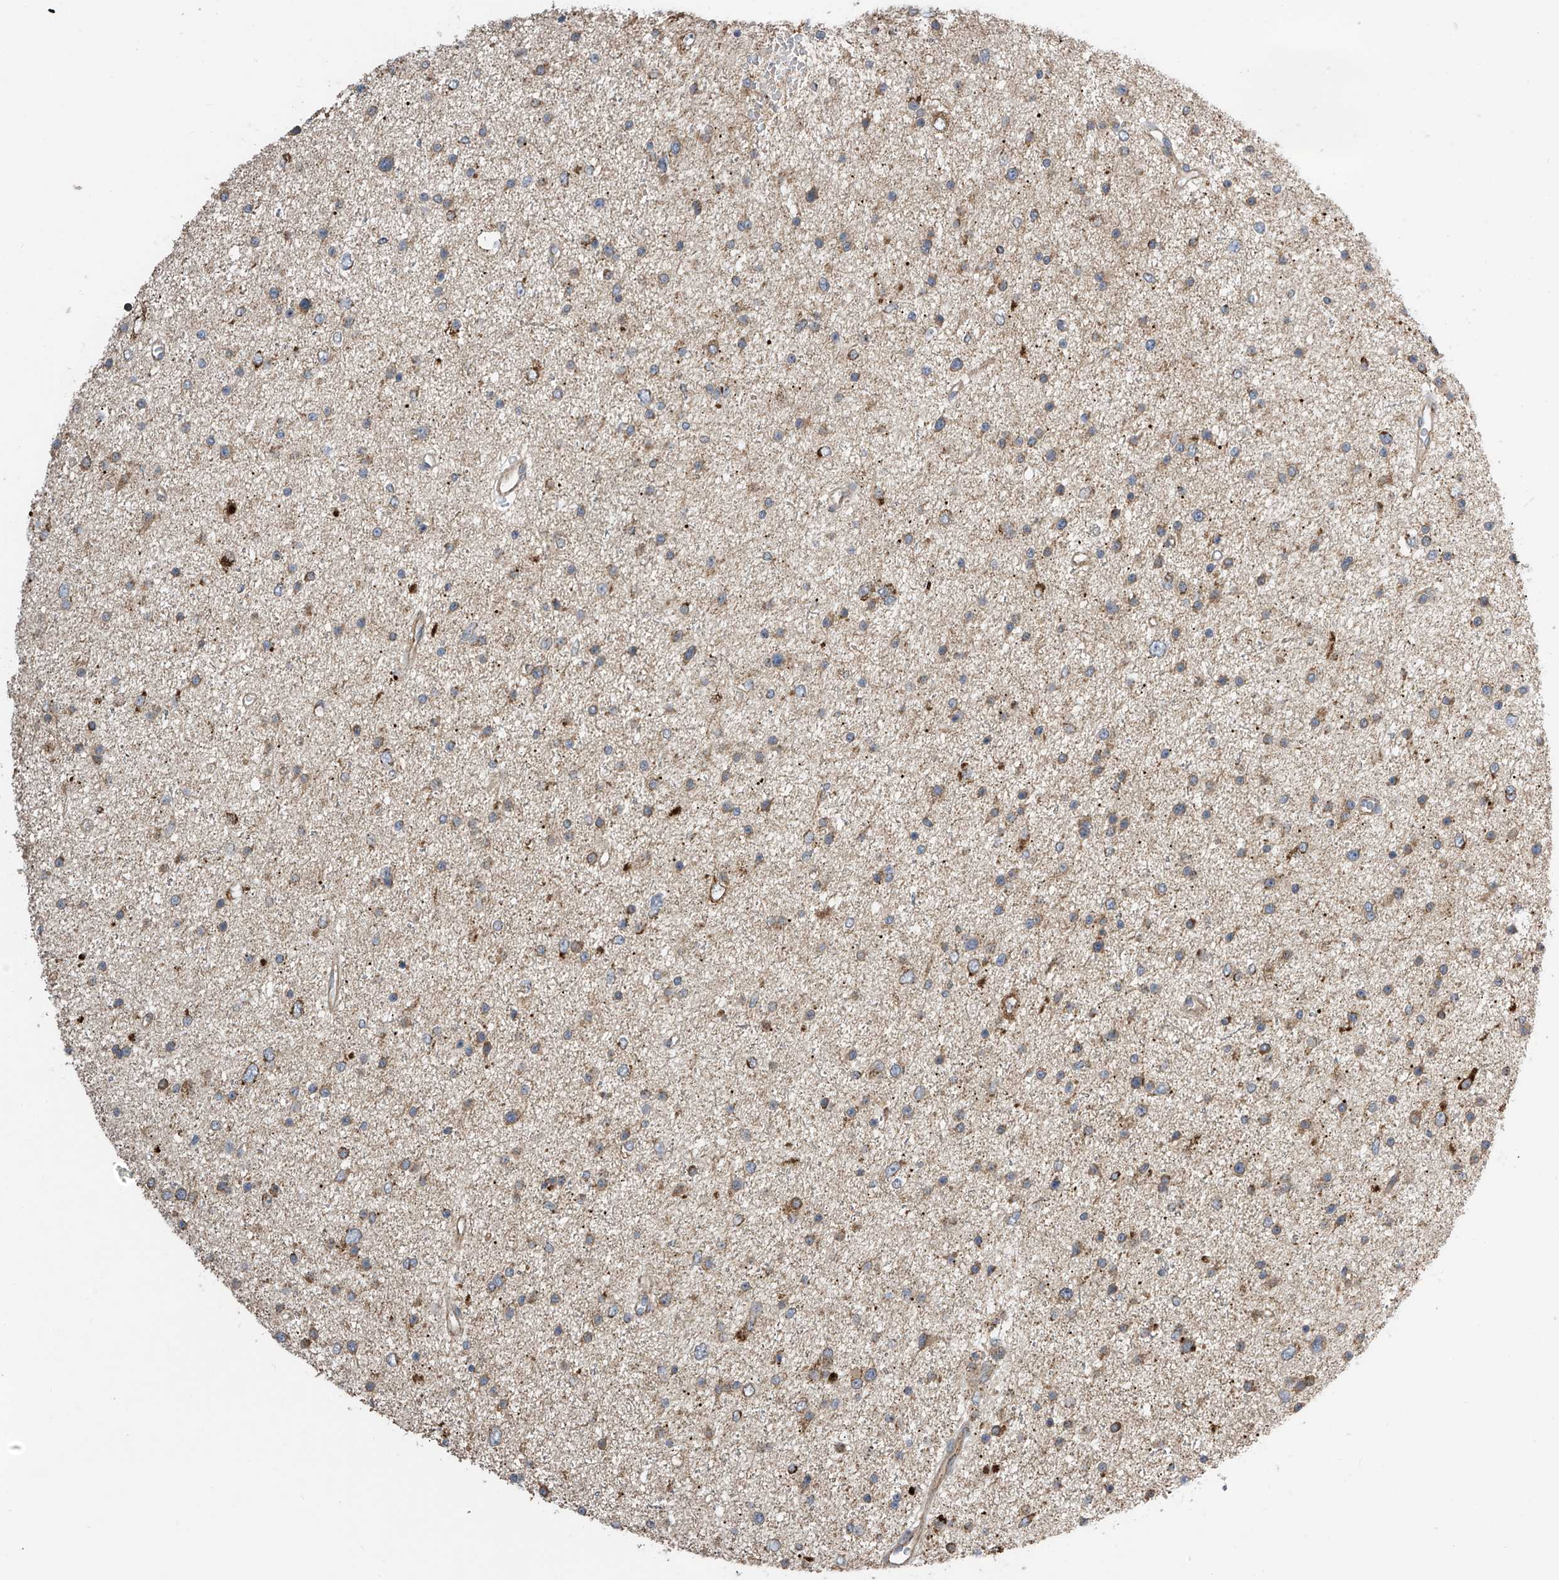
{"staining": {"intensity": "weak", "quantity": "25%-75%", "location": "cytoplasmic/membranous"}, "tissue": "glioma", "cell_type": "Tumor cells", "image_type": "cancer", "snomed": [{"axis": "morphology", "description": "Glioma, malignant, Low grade"}, {"axis": "topography", "description": "Brain"}], "caption": "Protein staining of glioma tissue displays weak cytoplasmic/membranous staining in approximately 25%-75% of tumor cells.", "gene": "PNPT1", "patient": {"sex": "female", "age": 37}}